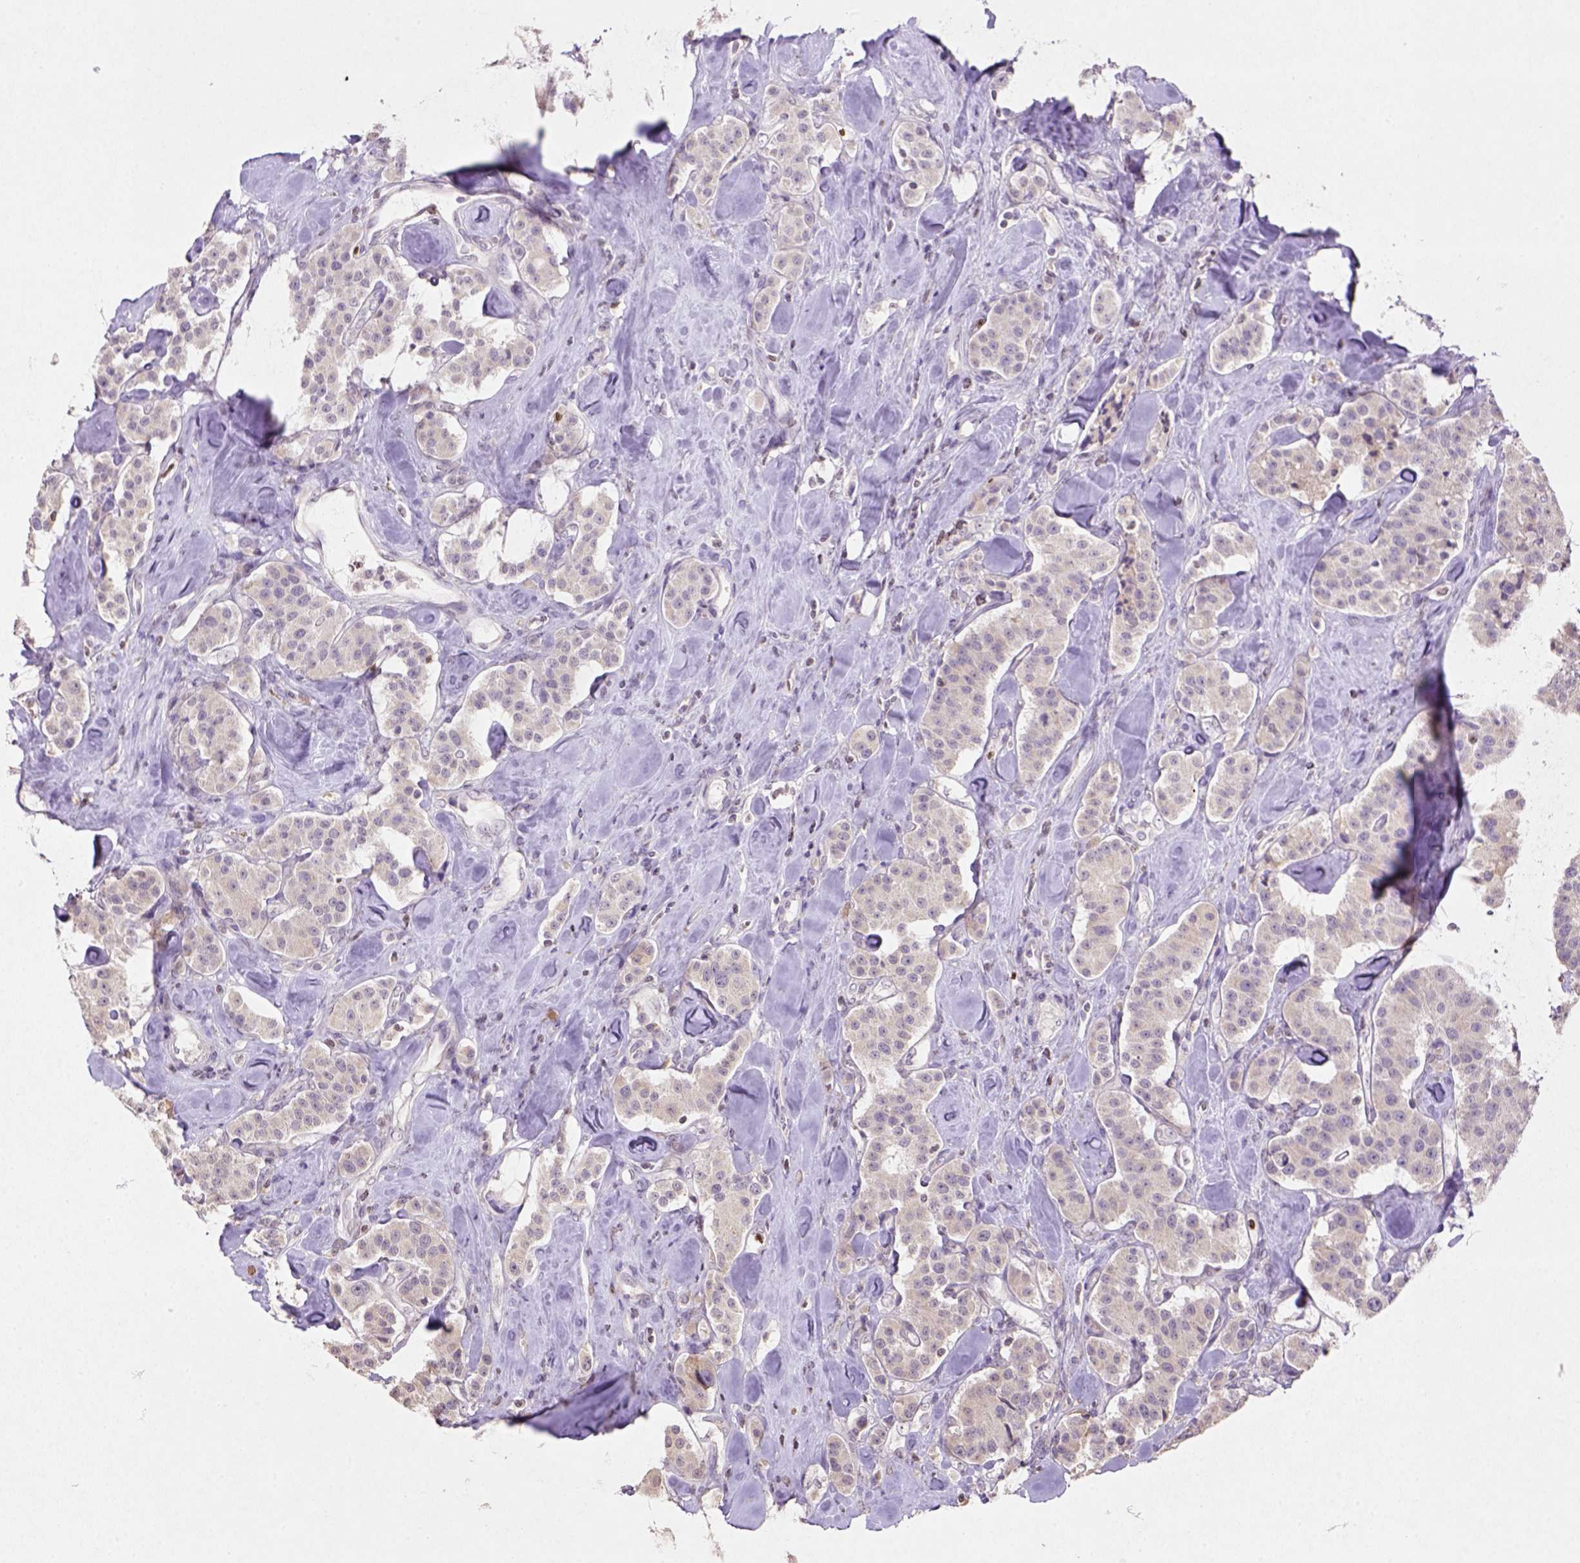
{"staining": {"intensity": "negative", "quantity": "none", "location": "none"}, "tissue": "carcinoid", "cell_type": "Tumor cells", "image_type": "cancer", "snomed": [{"axis": "morphology", "description": "Carcinoid, malignant, NOS"}, {"axis": "topography", "description": "Pancreas"}], "caption": "Protein analysis of carcinoid displays no significant expression in tumor cells.", "gene": "NUDT3", "patient": {"sex": "male", "age": 41}}